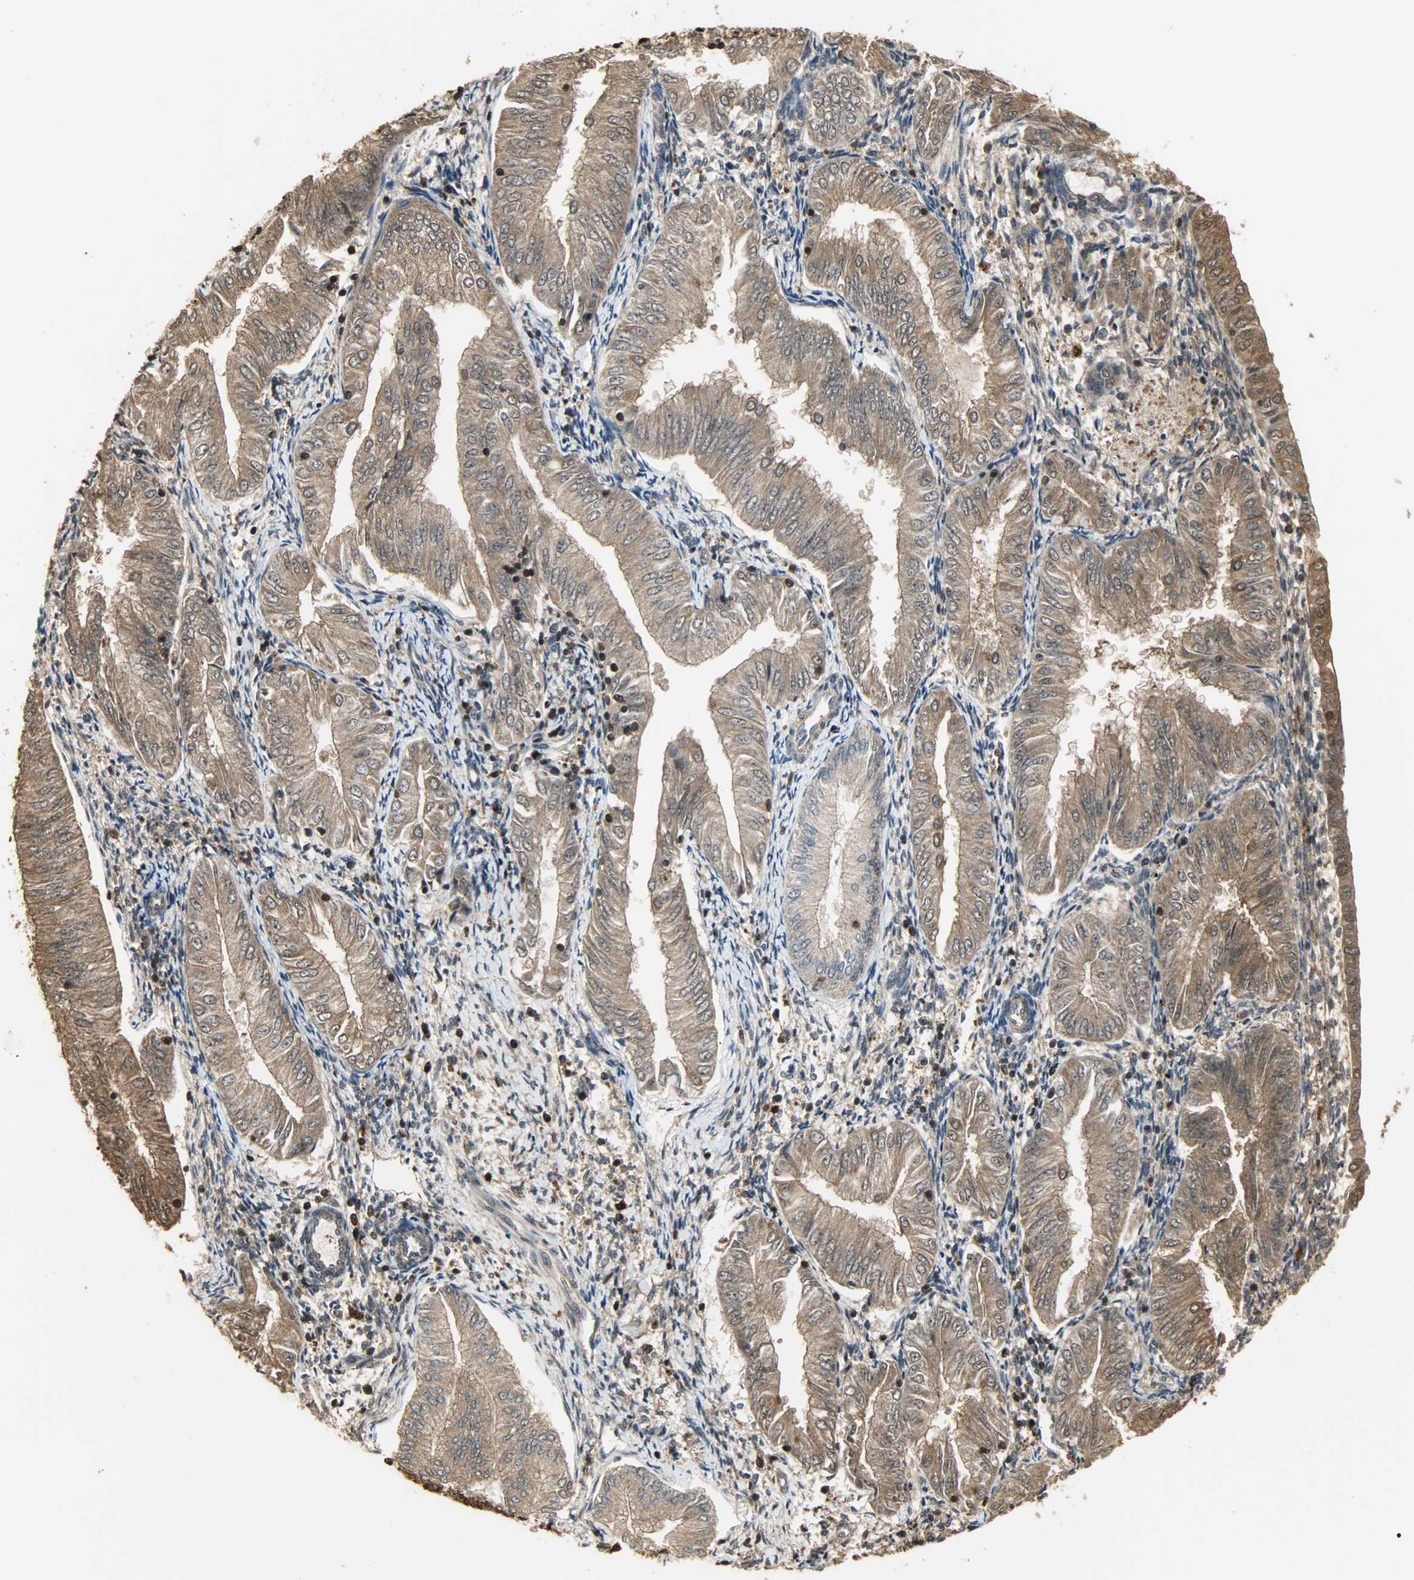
{"staining": {"intensity": "moderate", "quantity": ">75%", "location": "cytoplasmic/membranous,nuclear"}, "tissue": "endometrial cancer", "cell_type": "Tumor cells", "image_type": "cancer", "snomed": [{"axis": "morphology", "description": "Adenocarcinoma, NOS"}, {"axis": "topography", "description": "Endometrium"}], "caption": "A brown stain shows moderate cytoplasmic/membranous and nuclear staining of a protein in human endometrial cancer tumor cells.", "gene": "YWHAZ", "patient": {"sex": "female", "age": 53}}